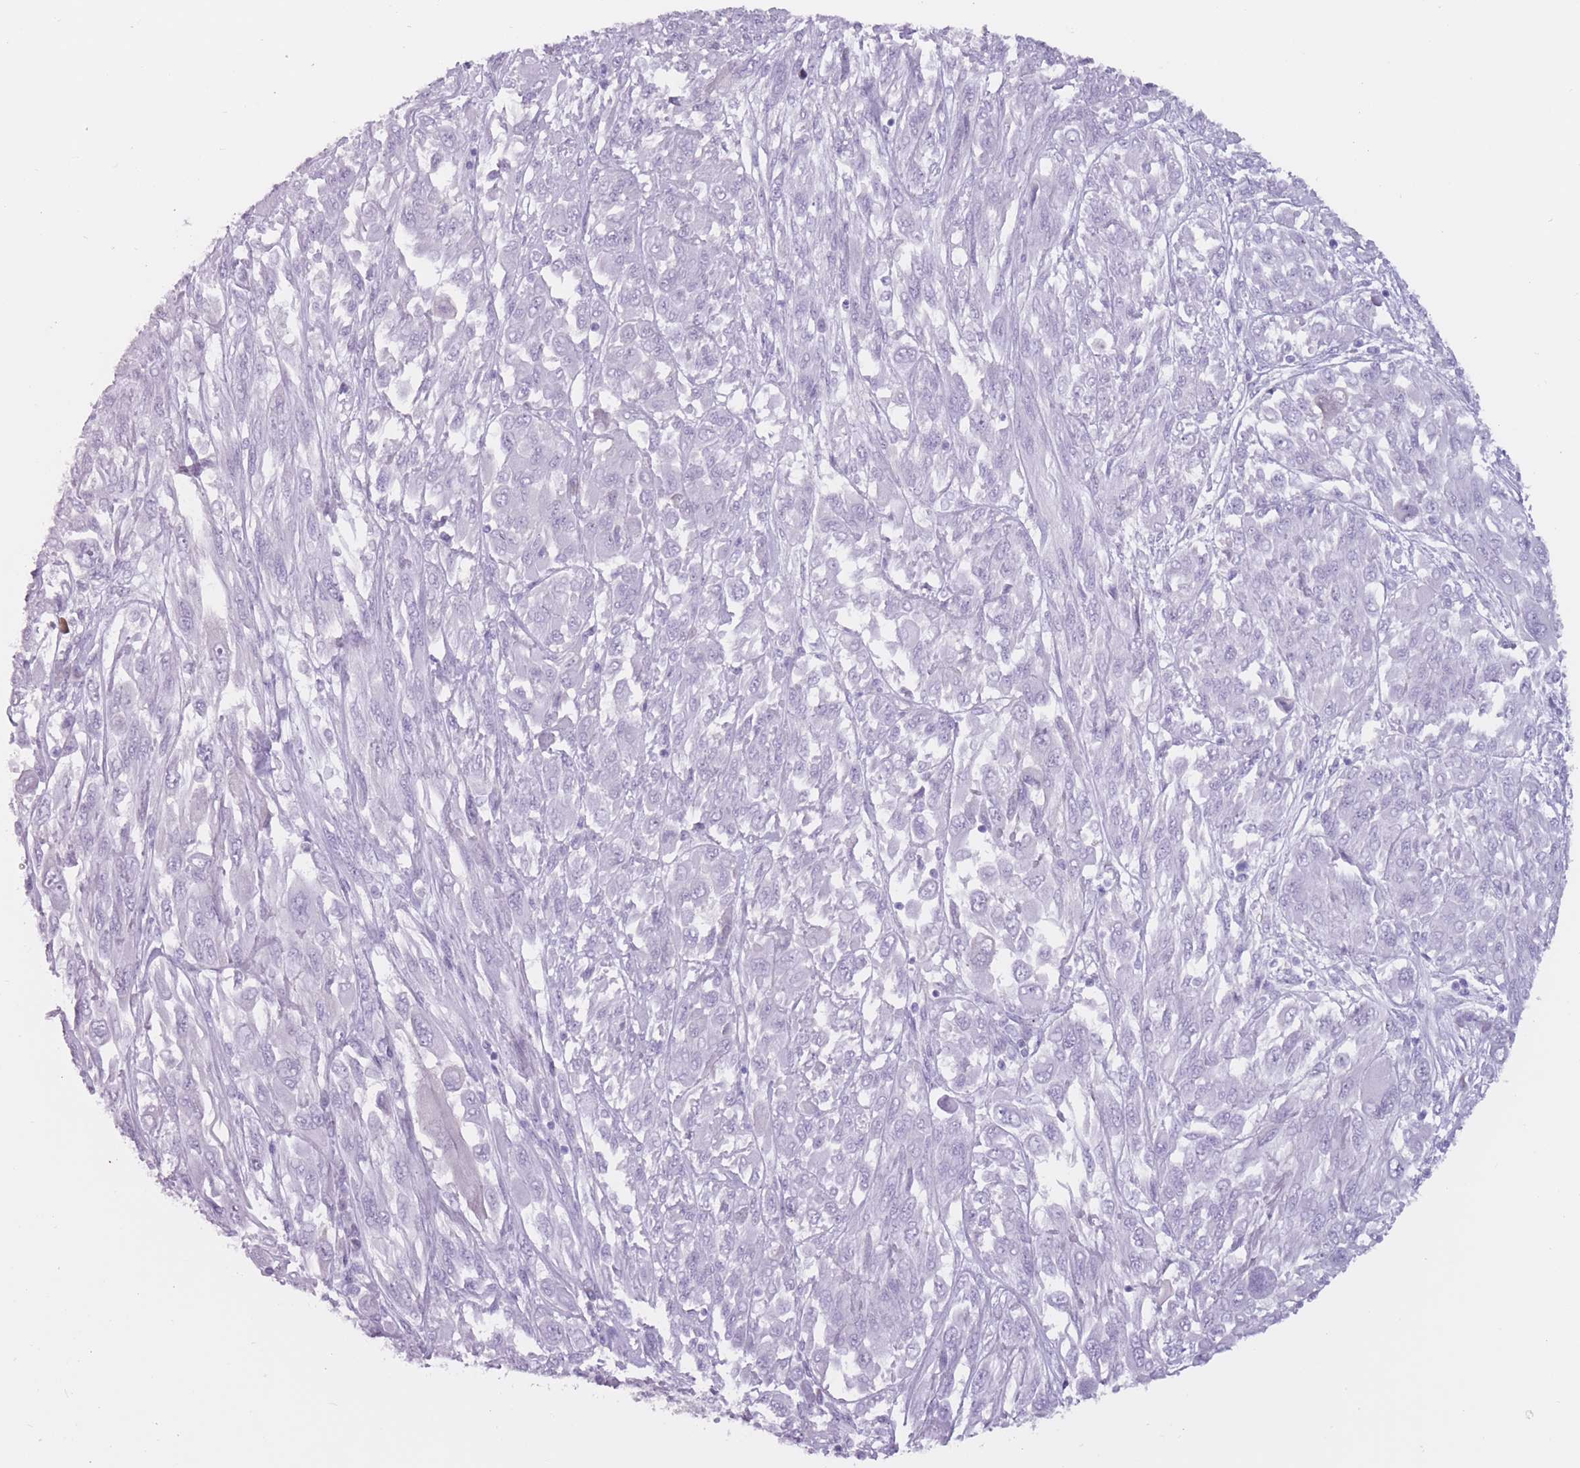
{"staining": {"intensity": "negative", "quantity": "none", "location": "none"}, "tissue": "melanoma", "cell_type": "Tumor cells", "image_type": "cancer", "snomed": [{"axis": "morphology", "description": "Malignant melanoma, NOS"}, {"axis": "topography", "description": "Skin"}], "caption": "There is no significant positivity in tumor cells of malignant melanoma.", "gene": "PNMA3", "patient": {"sex": "female", "age": 91}}